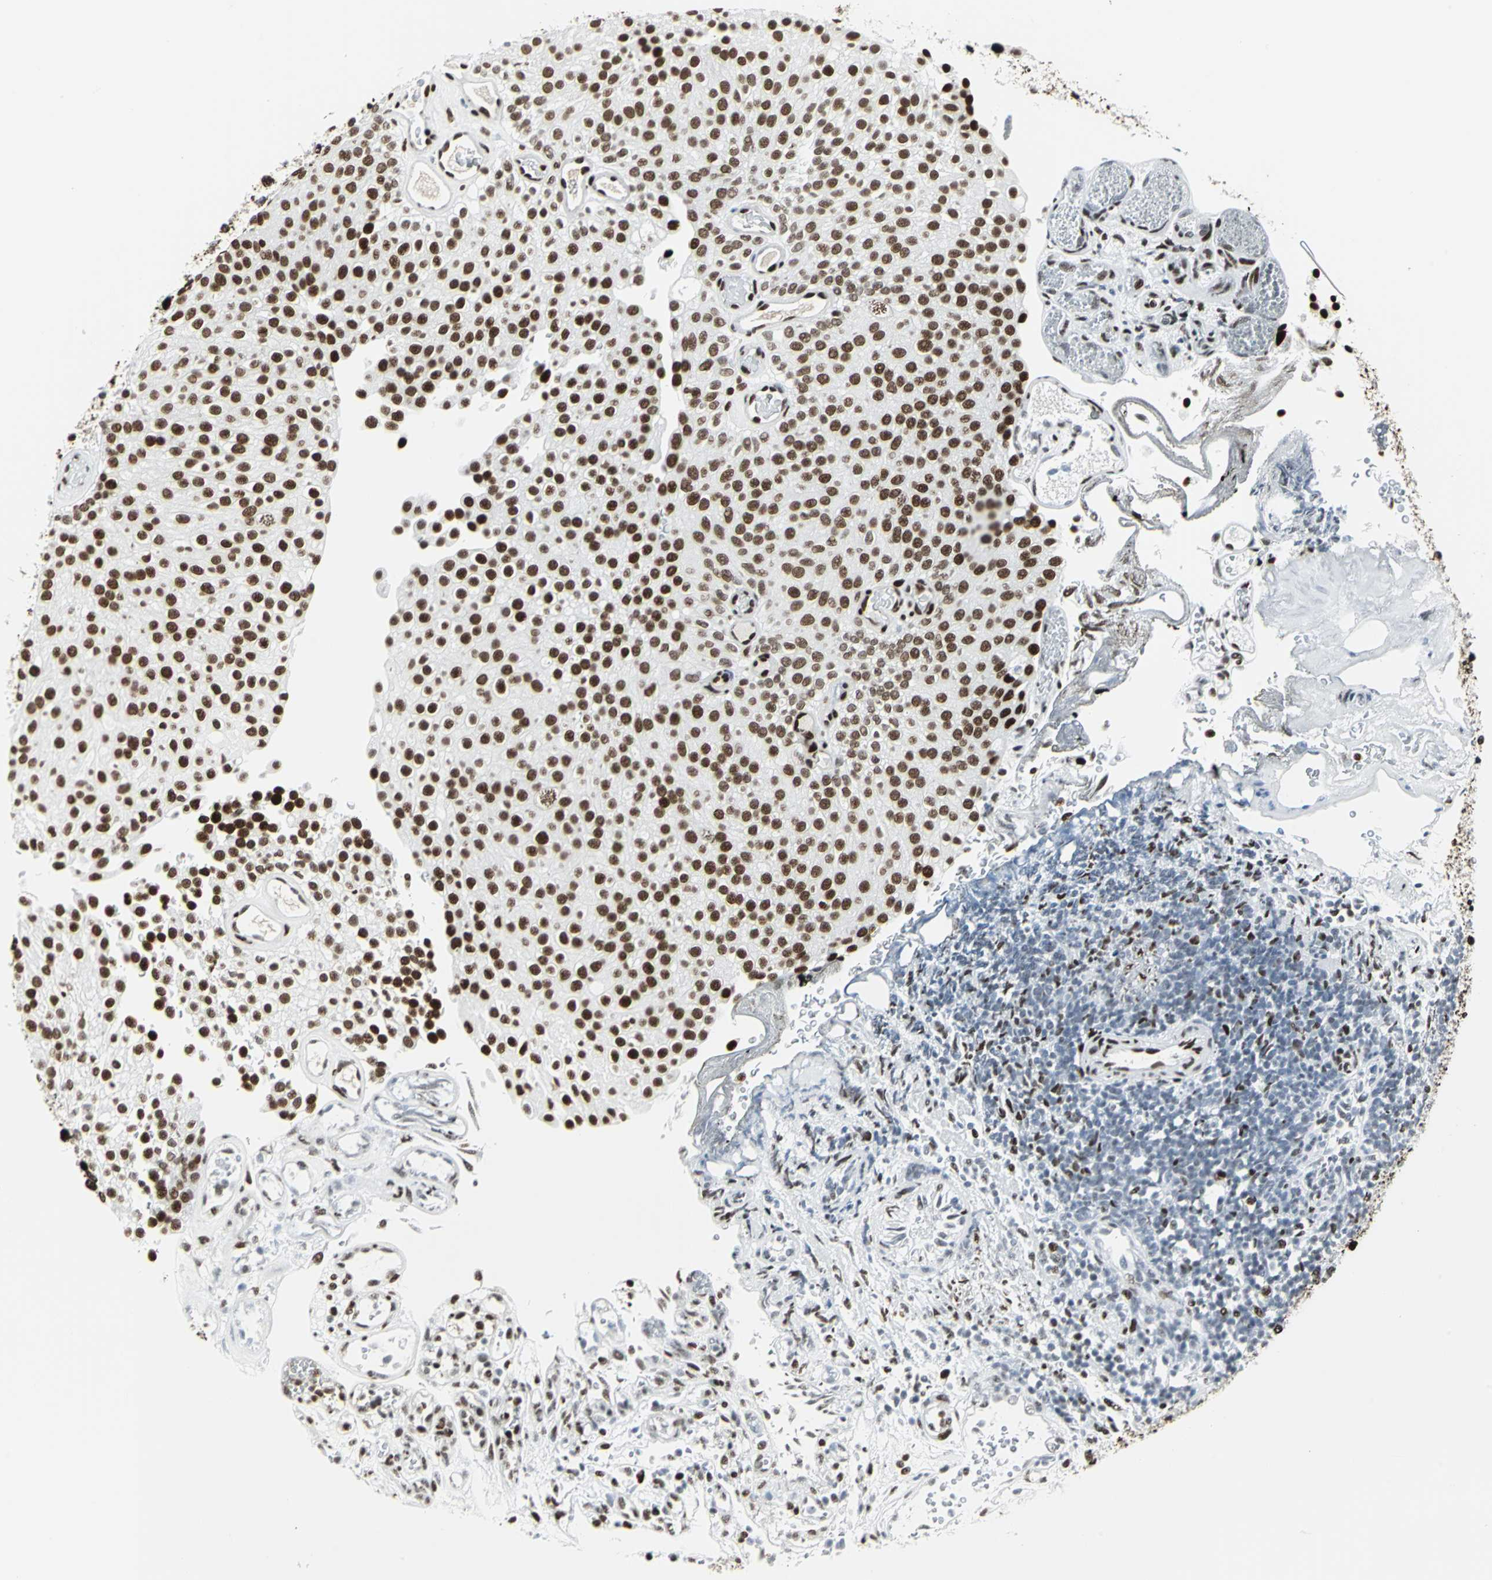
{"staining": {"intensity": "strong", "quantity": ">75%", "location": "nuclear"}, "tissue": "urothelial cancer", "cell_type": "Tumor cells", "image_type": "cancer", "snomed": [{"axis": "morphology", "description": "Urothelial carcinoma, Low grade"}, {"axis": "topography", "description": "Urinary bladder"}], "caption": "The micrograph displays a brown stain indicating the presence of a protein in the nuclear of tumor cells in low-grade urothelial carcinoma. The staining was performed using DAB to visualize the protein expression in brown, while the nuclei were stained in blue with hematoxylin (Magnification: 20x).", "gene": "HDAC2", "patient": {"sex": "male", "age": 78}}